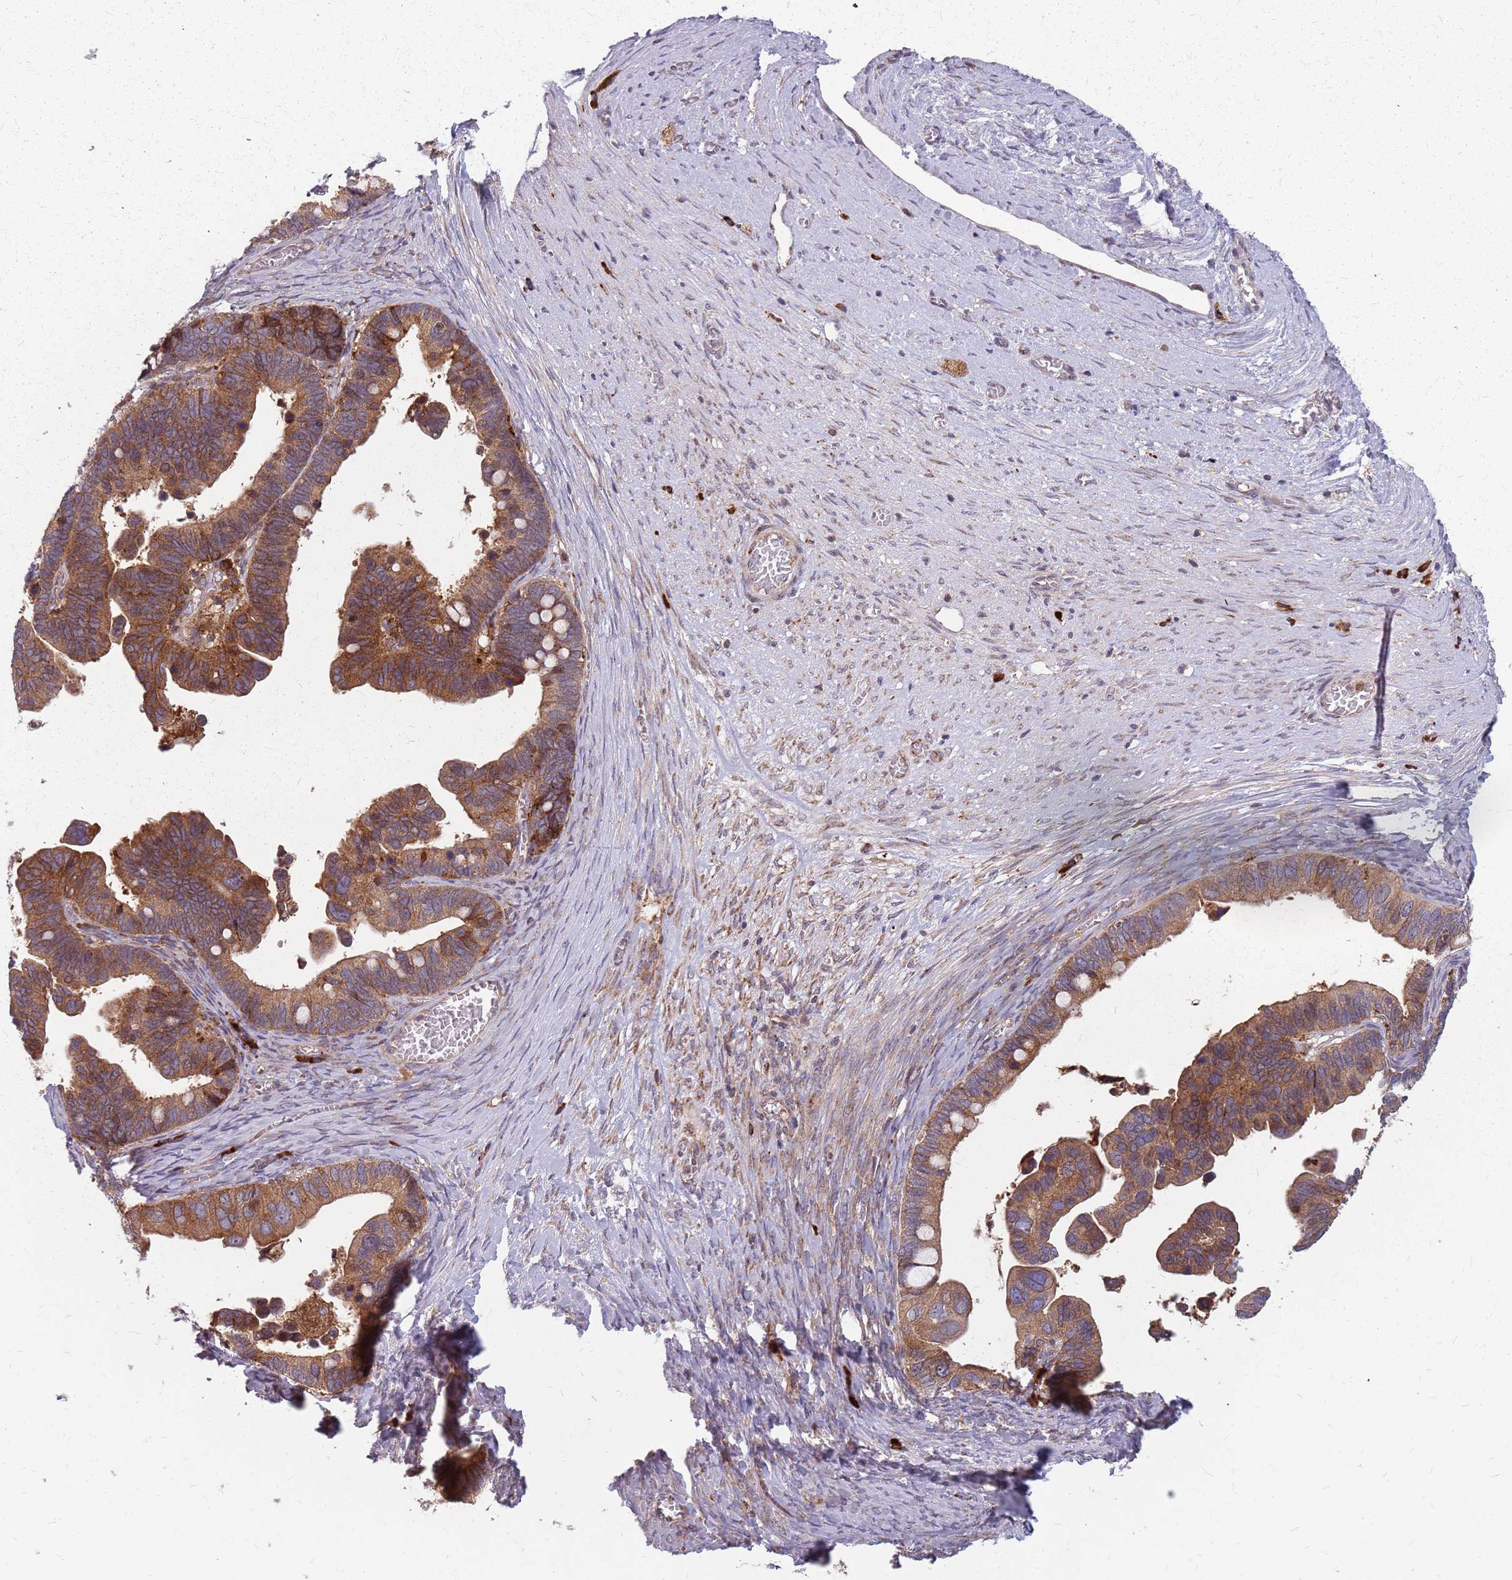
{"staining": {"intensity": "moderate", "quantity": ">75%", "location": "cytoplasmic/membranous"}, "tissue": "ovarian cancer", "cell_type": "Tumor cells", "image_type": "cancer", "snomed": [{"axis": "morphology", "description": "Cystadenocarcinoma, serous, NOS"}, {"axis": "topography", "description": "Ovary"}], "caption": "Immunohistochemical staining of human ovarian cancer (serous cystadenocarcinoma) shows medium levels of moderate cytoplasmic/membranous expression in approximately >75% of tumor cells. (Brightfield microscopy of DAB IHC at high magnification).", "gene": "NME4", "patient": {"sex": "female", "age": 56}}